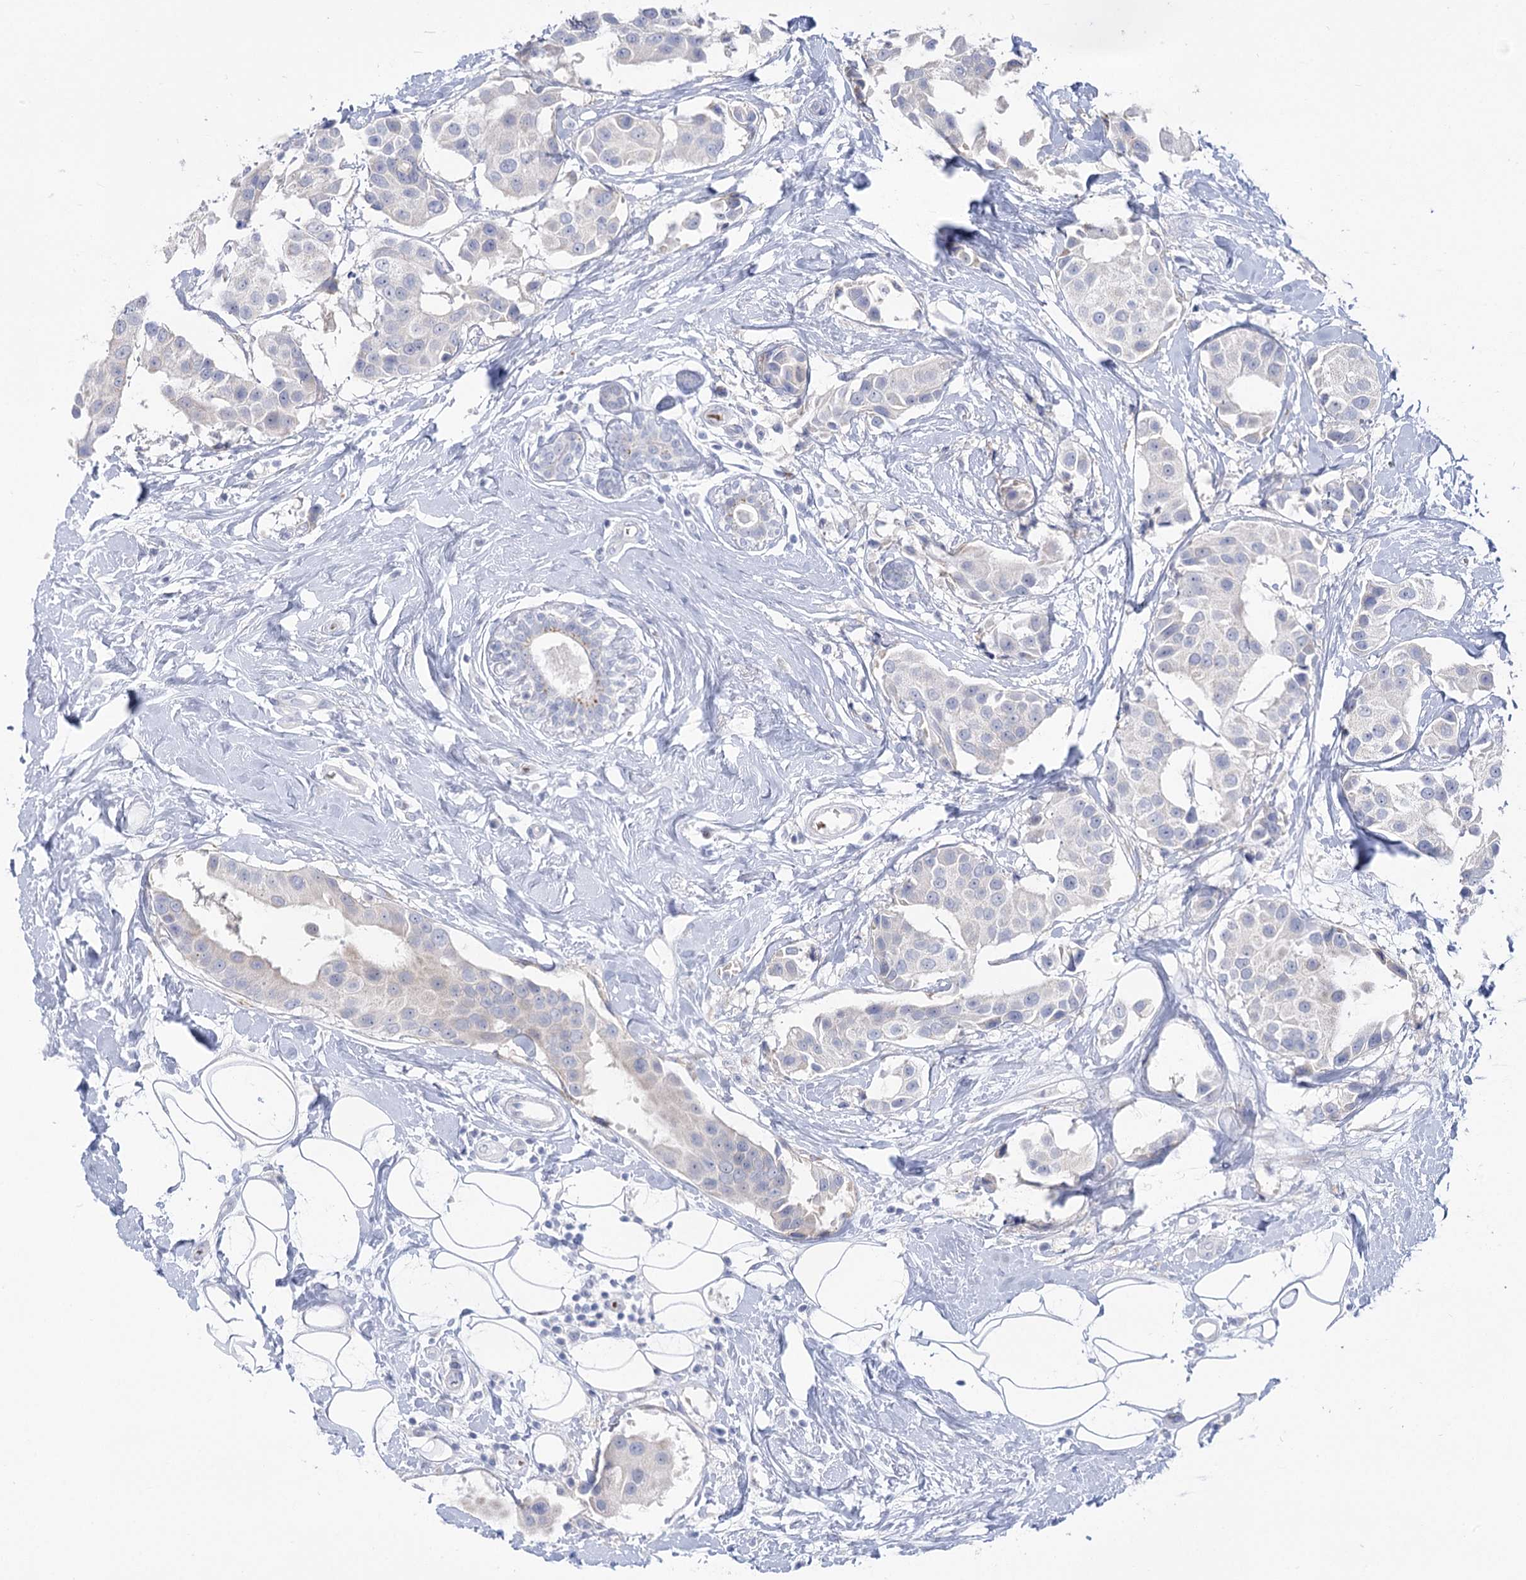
{"staining": {"intensity": "negative", "quantity": "none", "location": "none"}, "tissue": "breast cancer", "cell_type": "Tumor cells", "image_type": "cancer", "snomed": [{"axis": "morphology", "description": "Normal tissue, NOS"}, {"axis": "morphology", "description": "Duct carcinoma"}, {"axis": "topography", "description": "Breast"}], "caption": "Micrograph shows no significant protein expression in tumor cells of invasive ductal carcinoma (breast).", "gene": "SIAE", "patient": {"sex": "female", "age": 39}}